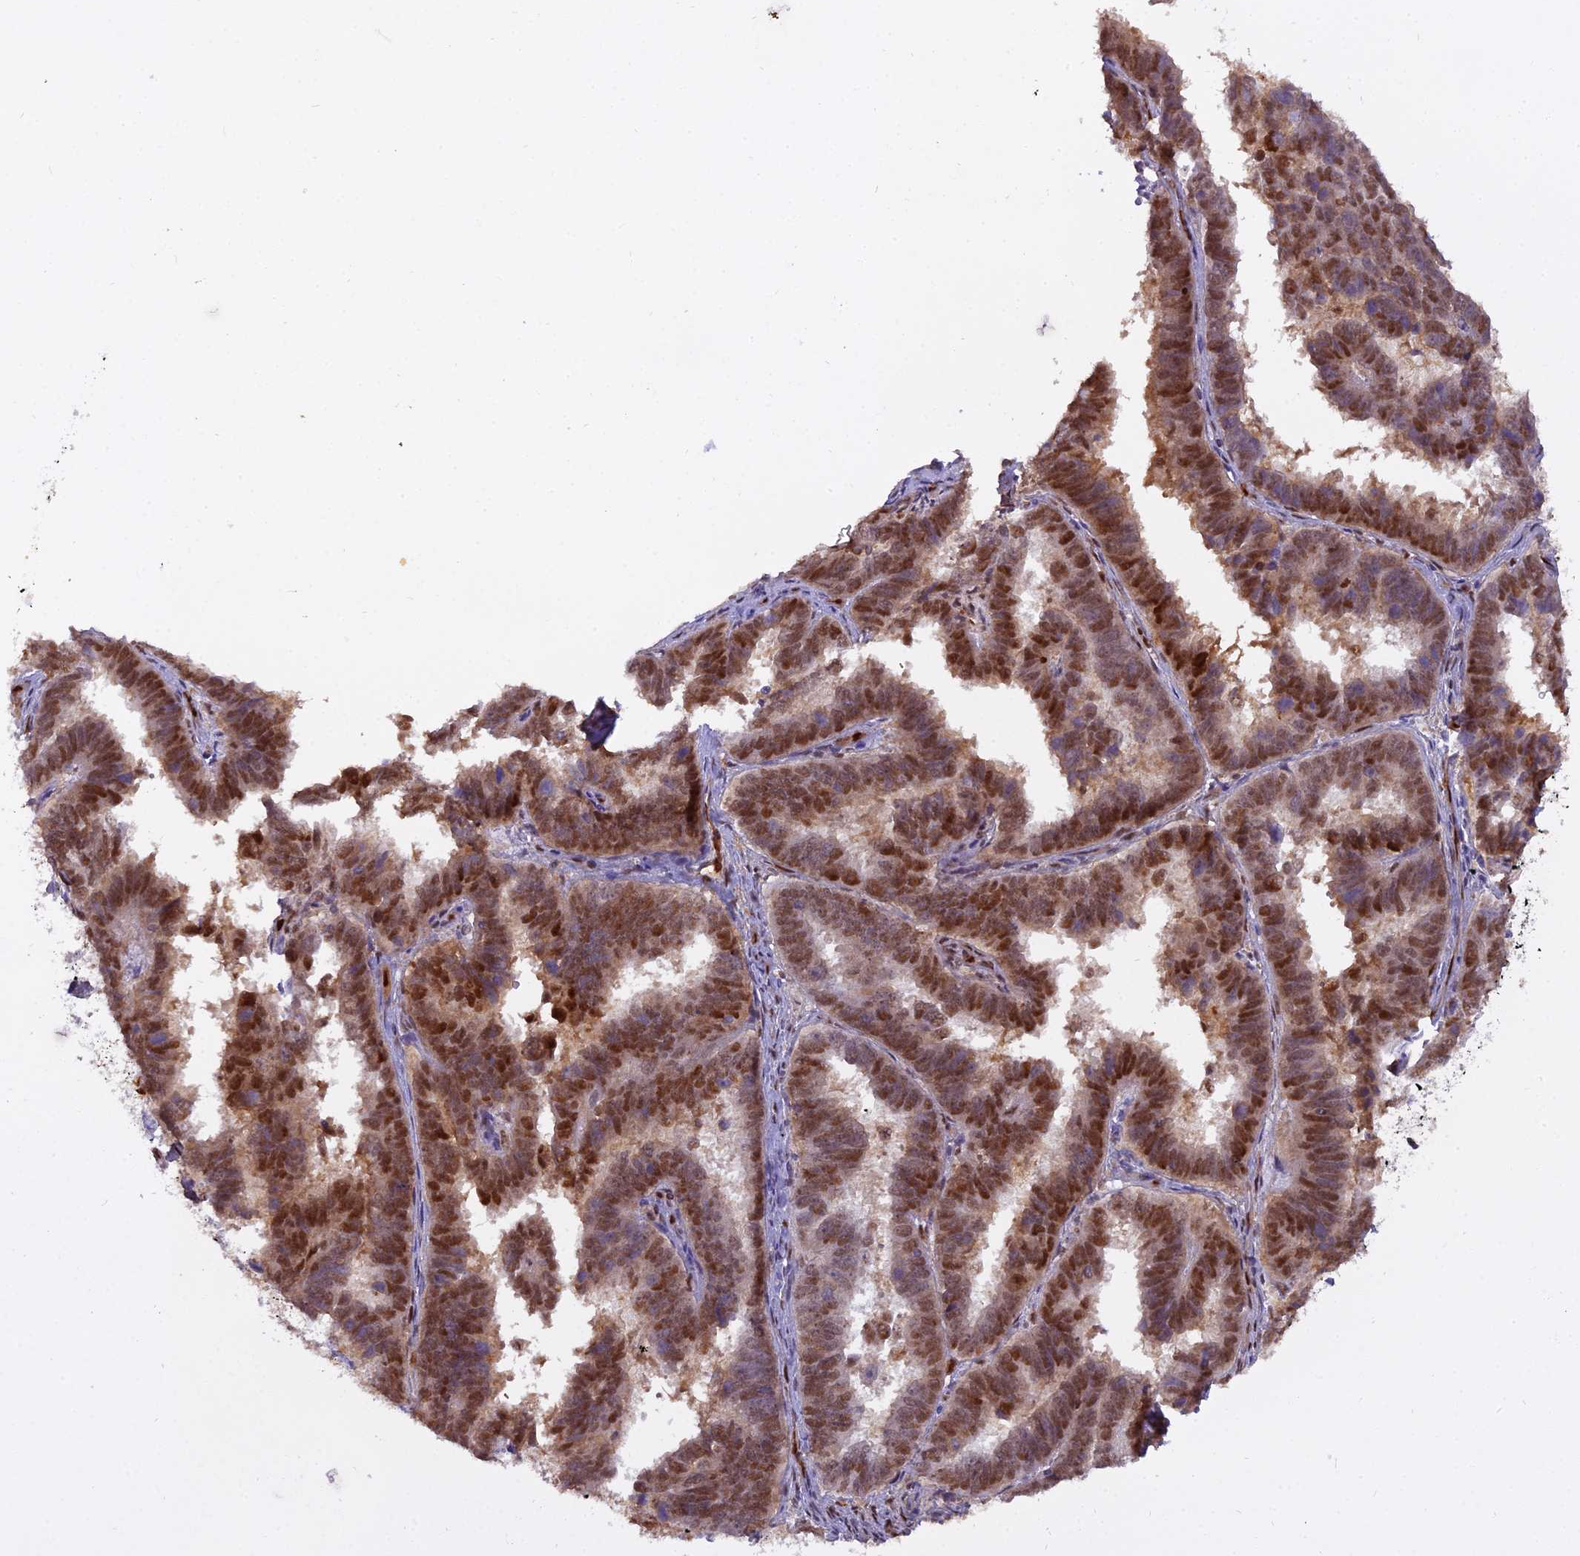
{"staining": {"intensity": "strong", "quantity": ">75%", "location": "nuclear"}, "tissue": "endometrial cancer", "cell_type": "Tumor cells", "image_type": "cancer", "snomed": [{"axis": "morphology", "description": "Adenocarcinoma, NOS"}, {"axis": "topography", "description": "Endometrium"}], "caption": "Immunohistochemical staining of human endometrial adenocarcinoma displays strong nuclear protein expression in approximately >75% of tumor cells. The staining is performed using DAB brown chromogen to label protein expression. The nuclei are counter-stained blue using hematoxylin.", "gene": "NPEPL1", "patient": {"sex": "female", "age": 75}}